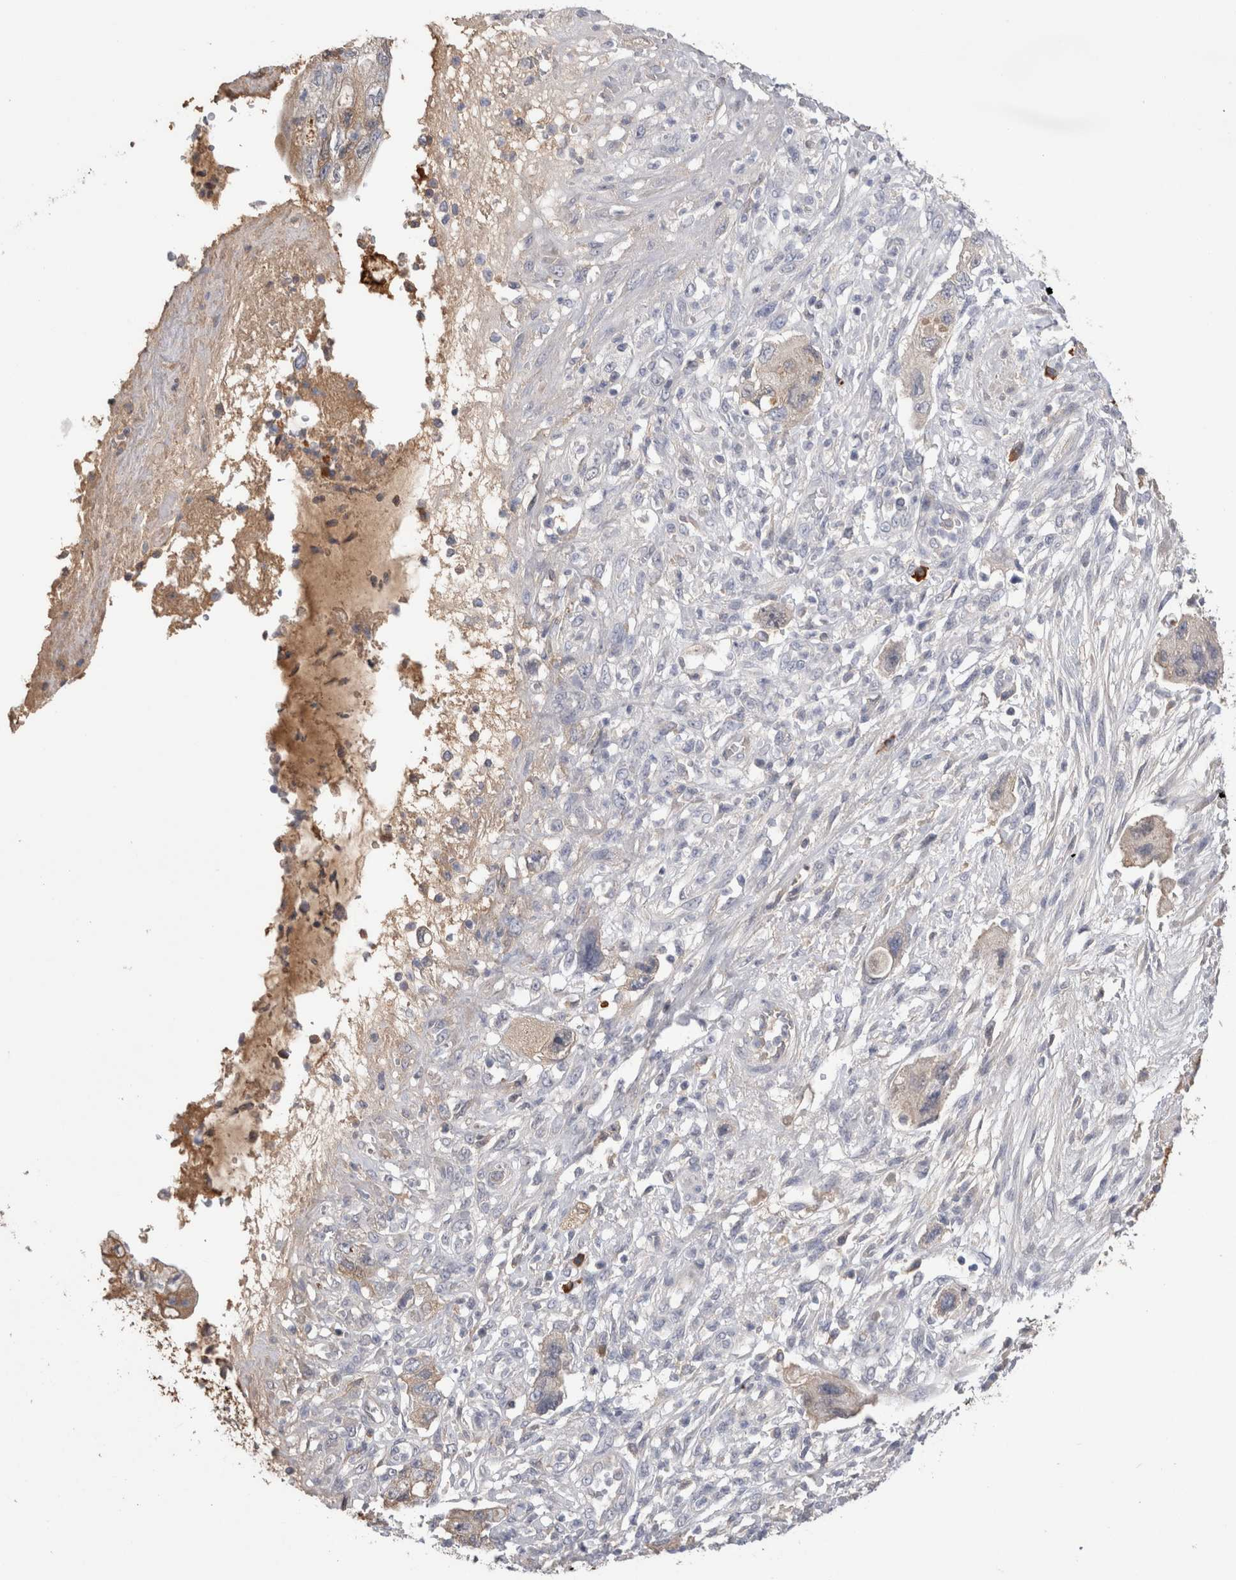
{"staining": {"intensity": "negative", "quantity": "none", "location": "none"}, "tissue": "pancreatic cancer", "cell_type": "Tumor cells", "image_type": "cancer", "snomed": [{"axis": "morphology", "description": "Adenocarcinoma, NOS"}, {"axis": "topography", "description": "Pancreas"}], "caption": "A high-resolution histopathology image shows immunohistochemistry (IHC) staining of pancreatic cancer, which exhibits no significant staining in tumor cells.", "gene": "PPP3CC", "patient": {"sex": "female", "age": 73}}